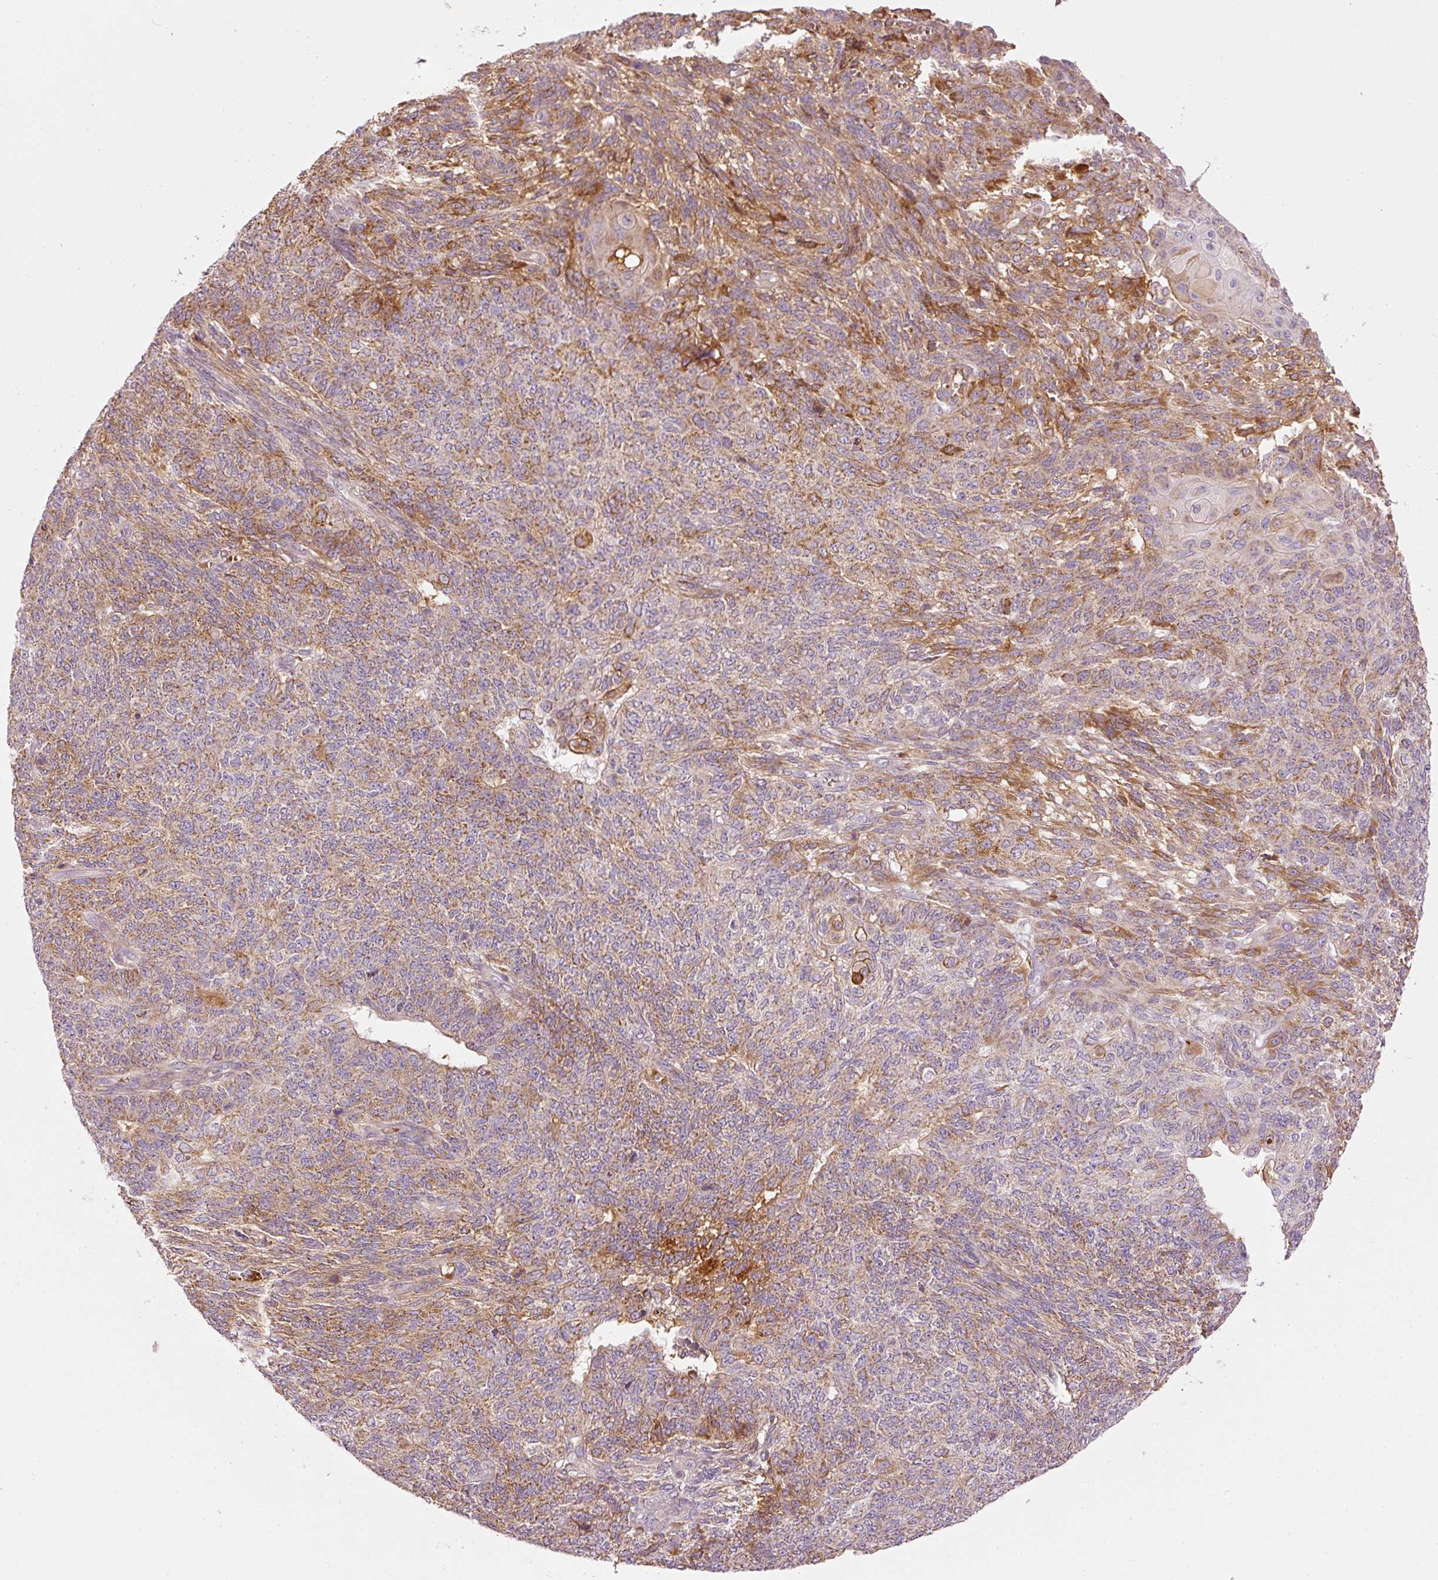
{"staining": {"intensity": "moderate", "quantity": "25%-75%", "location": "cytoplasmic/membranous"}, "tissue": "endometrial cancer", "cell_type": "Tumor cells", "image_type": "cancer", "snomed": [{"axis": "morphology", "description": "Adenocarcinoma, NOS"}, {"axis": "topography", "description": "Endometrium"}], "caption": "A medium amount of moderate cytoplasmic/membranous positivity is seen in approximately 25%-75% of tumor cells in endometrial adenocarcinoma tissue.", "gene": "SERPING1", "patient": {"sex": "female", "age": 32}}